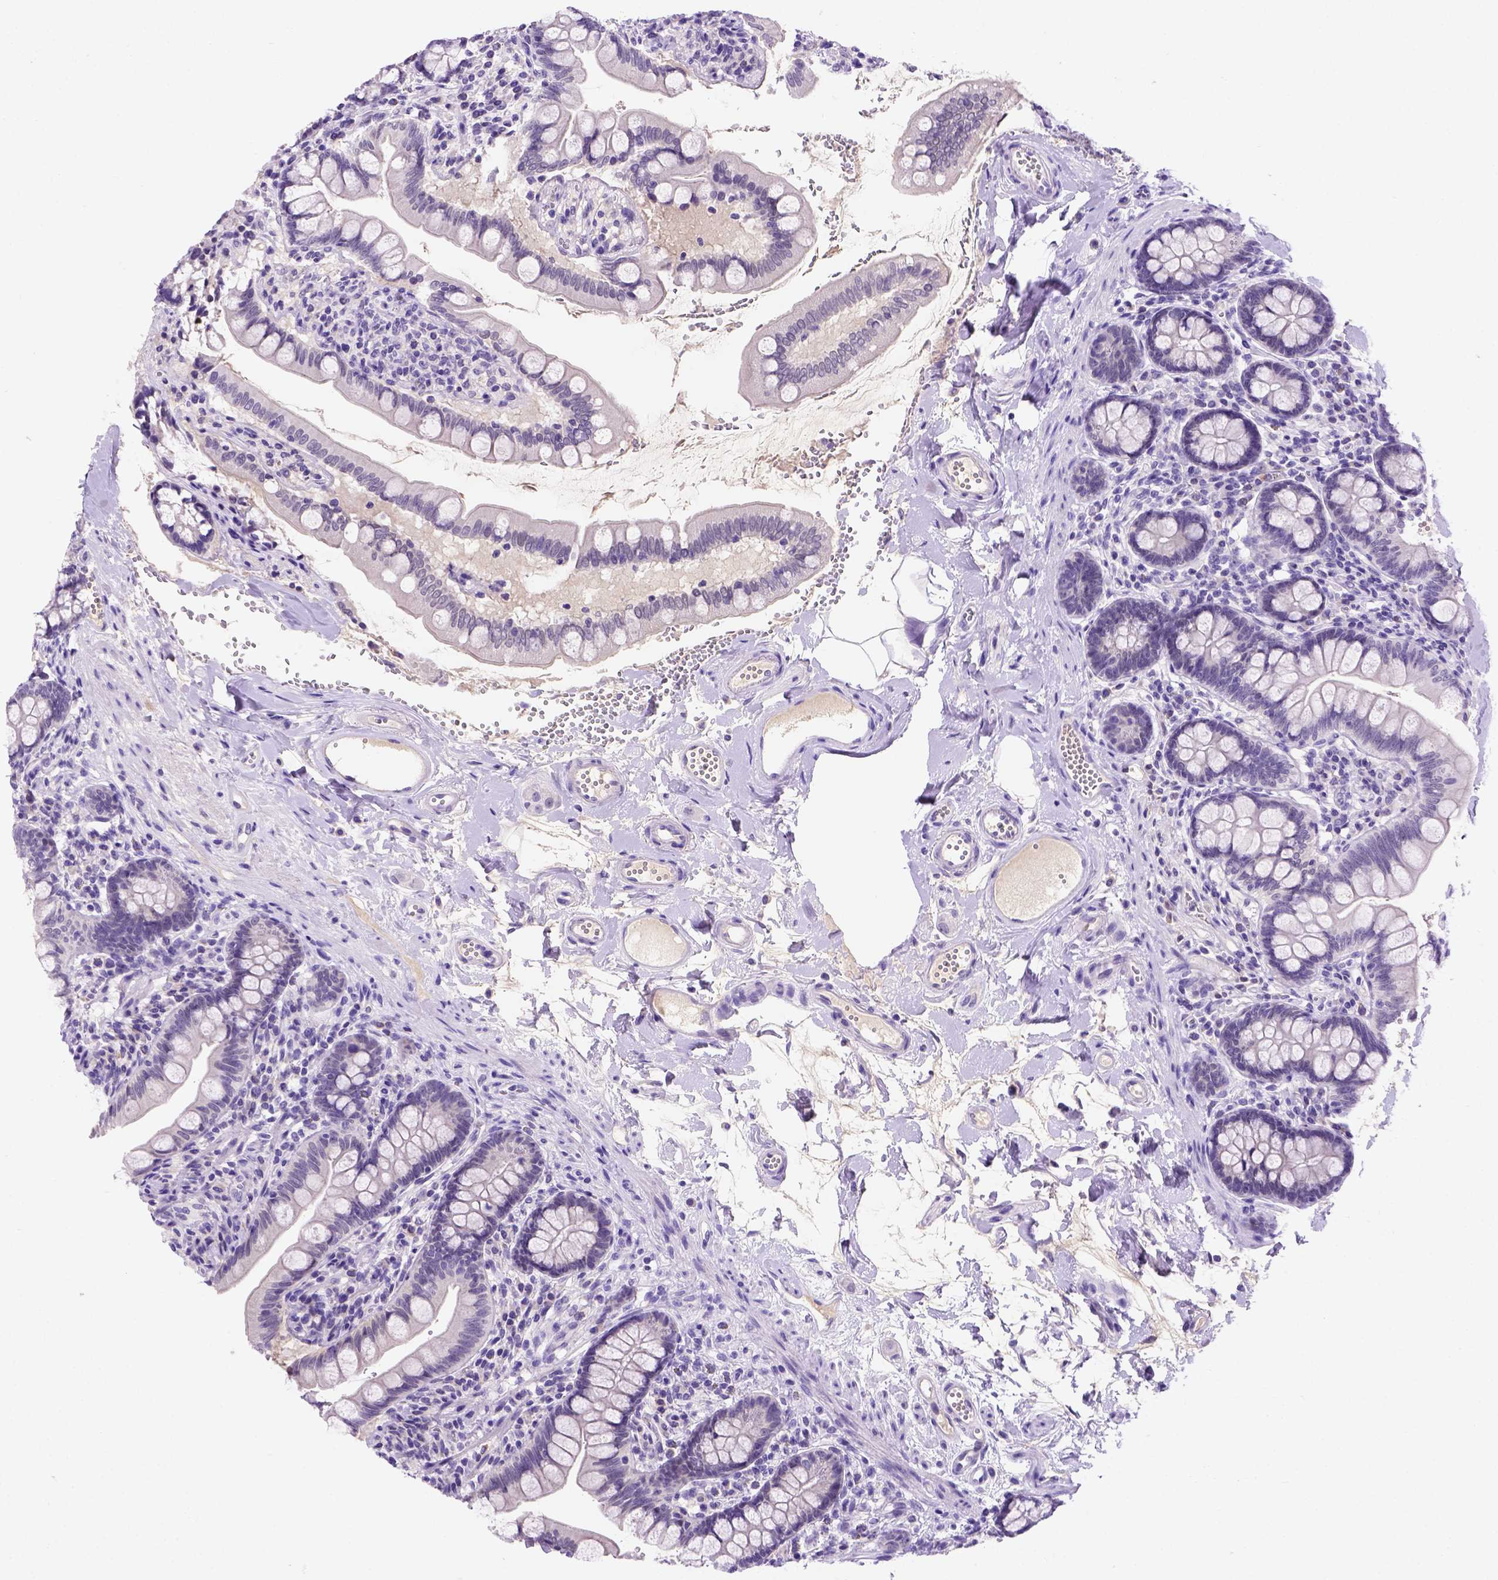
{"staining": {"intensity": "negative", "quantity": "none", "location": "none"}, "tissue": "small intestine", "cell_type": "Glandular cells", "image_type": "normal", "snomed": [{"axis": "morphology", "description": "Normal tissue, NOS"}, {"axis": "topography", "description": "Small intestine"}], "caption": "High magnification brightfield microscopy of benign small intestine stained with DAB (brown) and counterstained with hematoxylin (blue): glandular cells show no significant staining. (Stains: DAB immunohistochemistry with hematoxylin counter stain, Microscopy: brightfield microscopy at high magnification).", "gene": "FAM81B", "patient": {"sex": "female", "age": 56}}